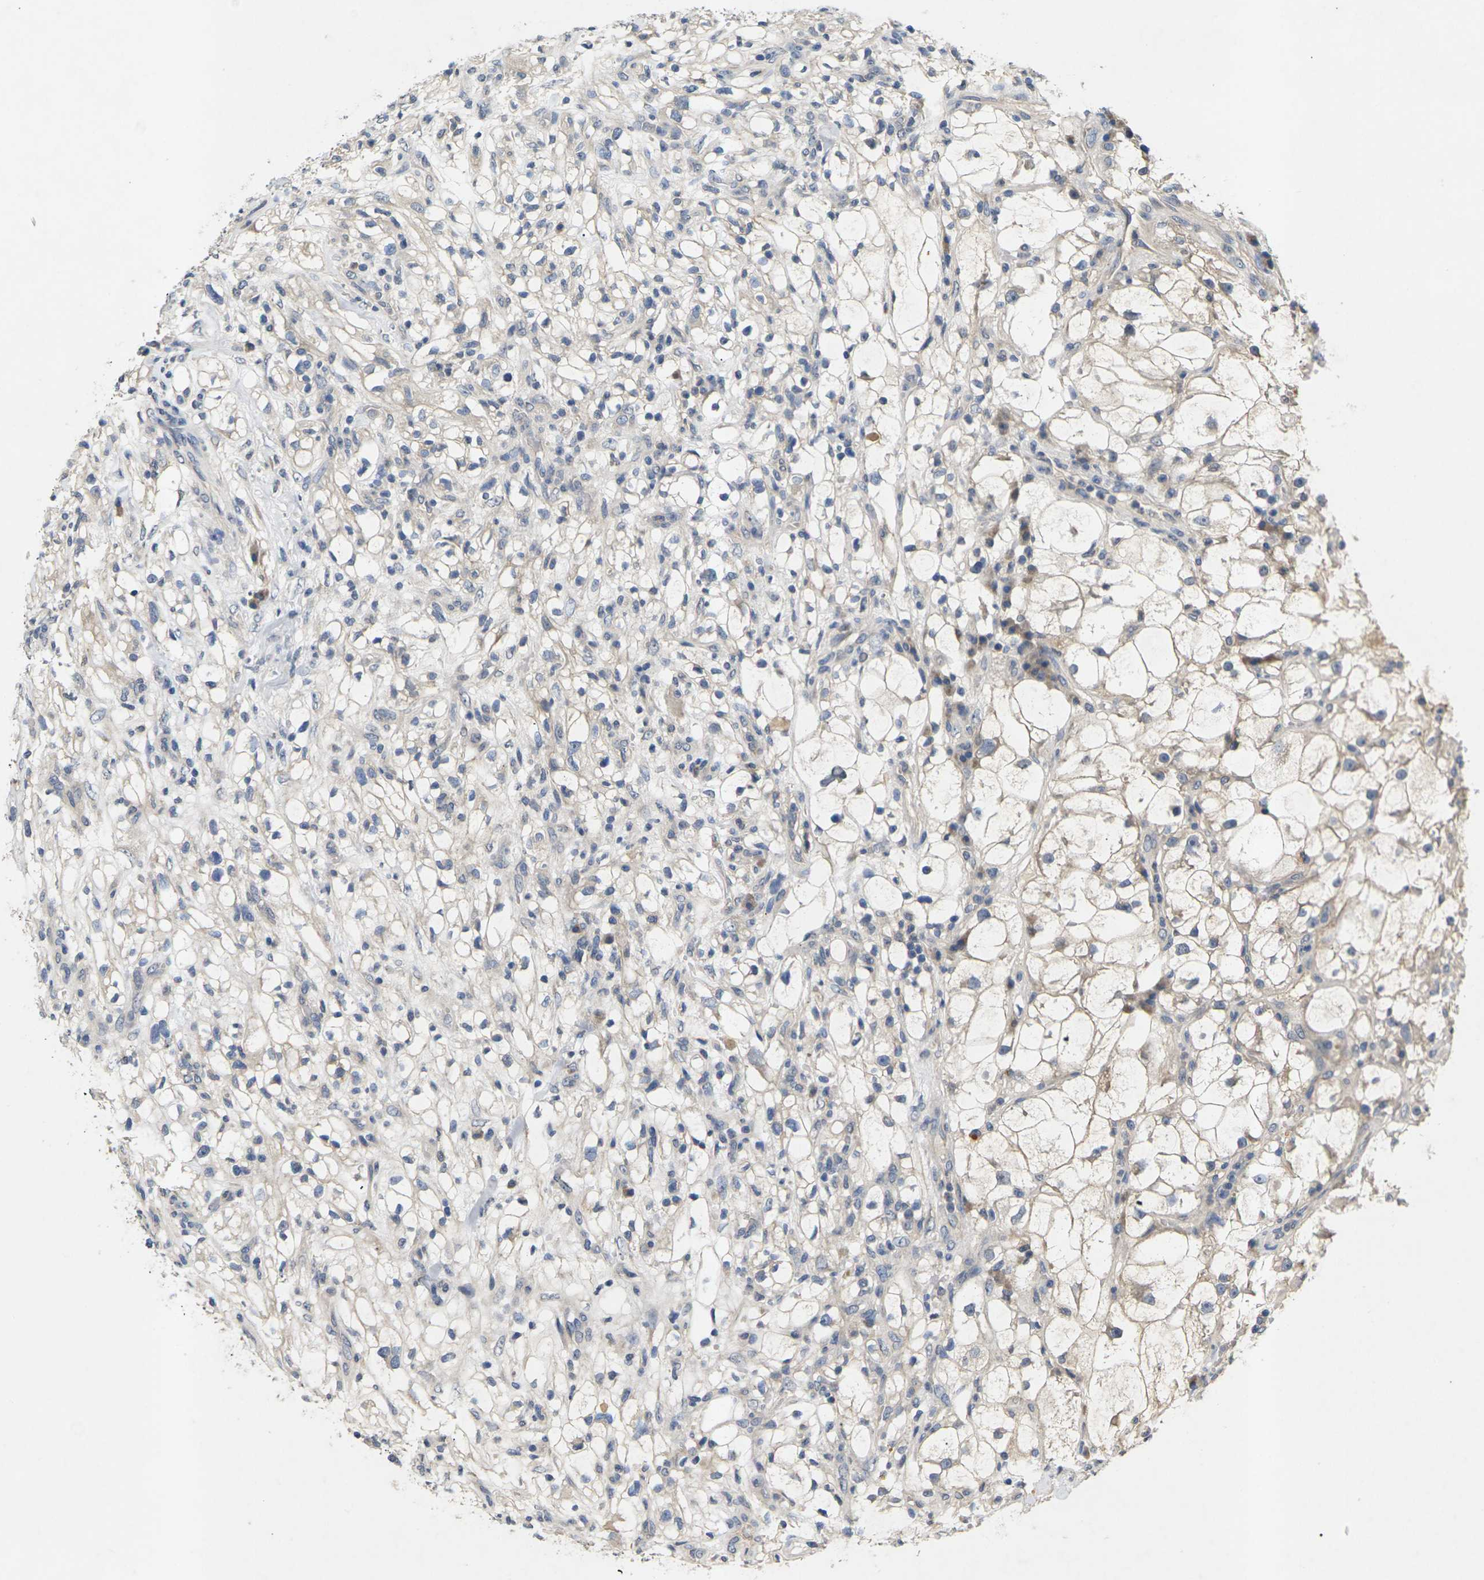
{"staining": {"intensity": "weak", "quantity": "25%-75%", "location": "cytoplasmic/membranous"}, "tissue": "renal cancer", "cell_type": "Tumor cells", "image_type": "cancer", "snomed": [{"axis": "morphology", "description": "Adenocarcinoma, NOS"}, {"axis": "topography", "description": "Kidney"}], "caption": "Renal cancer was stained to show a protein in brown. There is low levels of weak cytoplasmic/membranous staining in about 25%-75% of tumor cells. The staining is performed using DAB brown chromogen to label protein expression. The nuclei are counter-stained blue using hematoxylin.", "gene": "SLC2A2", "patient": {"sex": "female", "age": 60}}